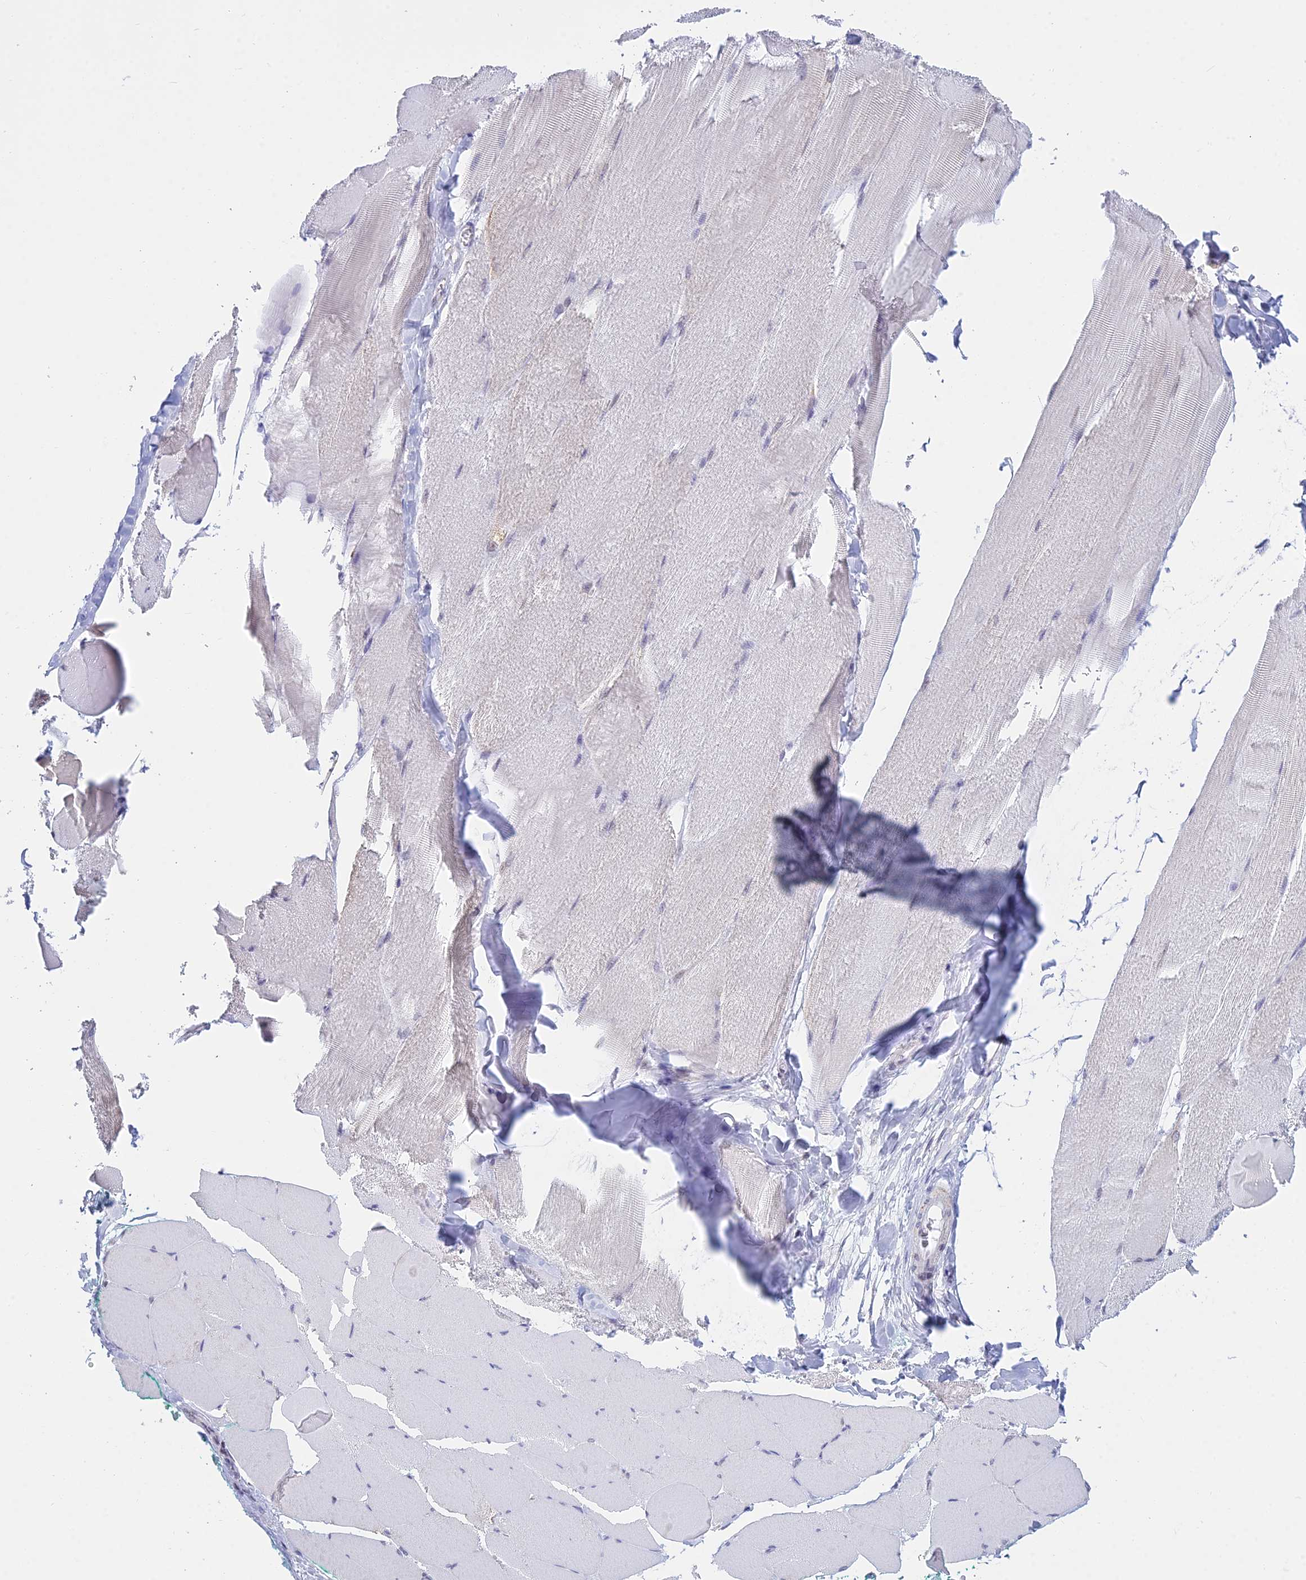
{"staining": {"intensity": "weak", "quantity": "<25%", "location": "cytoplasmic/membranous,nuclear"}, "tissue": "skeletal muscle", "cell_type": "Myocytes", "image_type": "normal", "snomed": [{"axis": "morphology", "description": "Normal tissue, NOS"}, {"axis": "morphology", "description": "Squamous cell carcinoma, NOS"}, {"axis": "topography", "description": "Skeletal muscle"}], "caption": "IHC photomicrograph of normal human skeletal muscle stained for a protein (brown), which demonstrates no staining in myocytes. Brightfield microscopy of immunohistochemistry stained with DAB (3,3'-diaminobenzidine) (brown) and hematoxylin (blue), captured at high magnification.", "gene": "KLF14", "patient": {"sex": "male", "age": 51}}